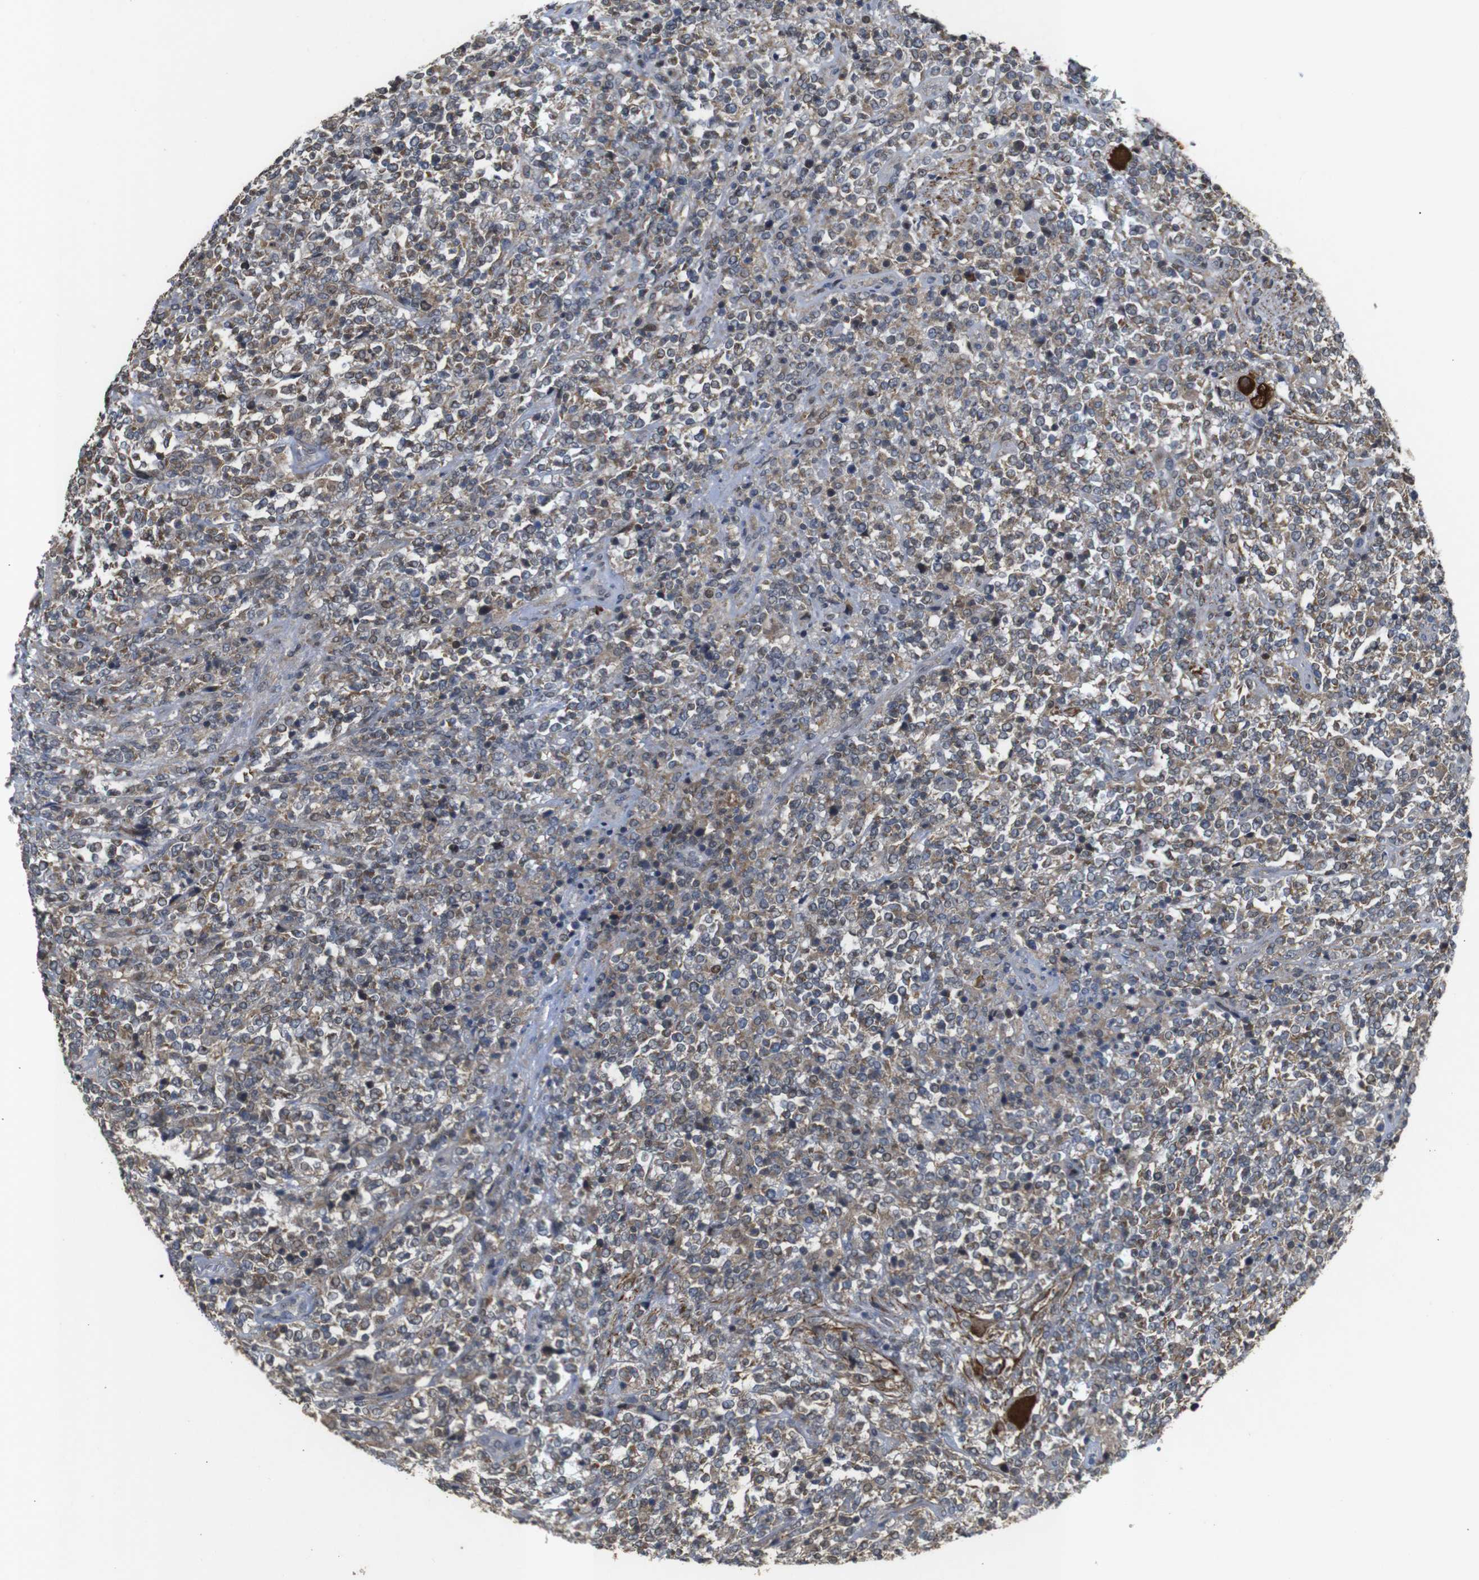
{"staining": {"intensity": "moderate", "quantity": "25%-75%", "location": "cytoplasmic/membranous"}, "tissue": "lymphoma", "cell_type": "Tumor cells", "image_type": "cancer", "snomed": [{"axis": "morphology", "description": "Malignant lymphoma, non-Hodgkin's type, High grade"}, {"axis": "topography", "description": "Soft tissue"}], "caption": "The histopathology image shows immunohistochemical staining of high-grade malignant lymphoma, non-Hodgkin's type. There is moderate cytoplasmic/membranous positivity is appreciated in about 25%-75% of tumor cells.", "gene": "MAGI2", "patient": {"sex": "male", "age": 18}}